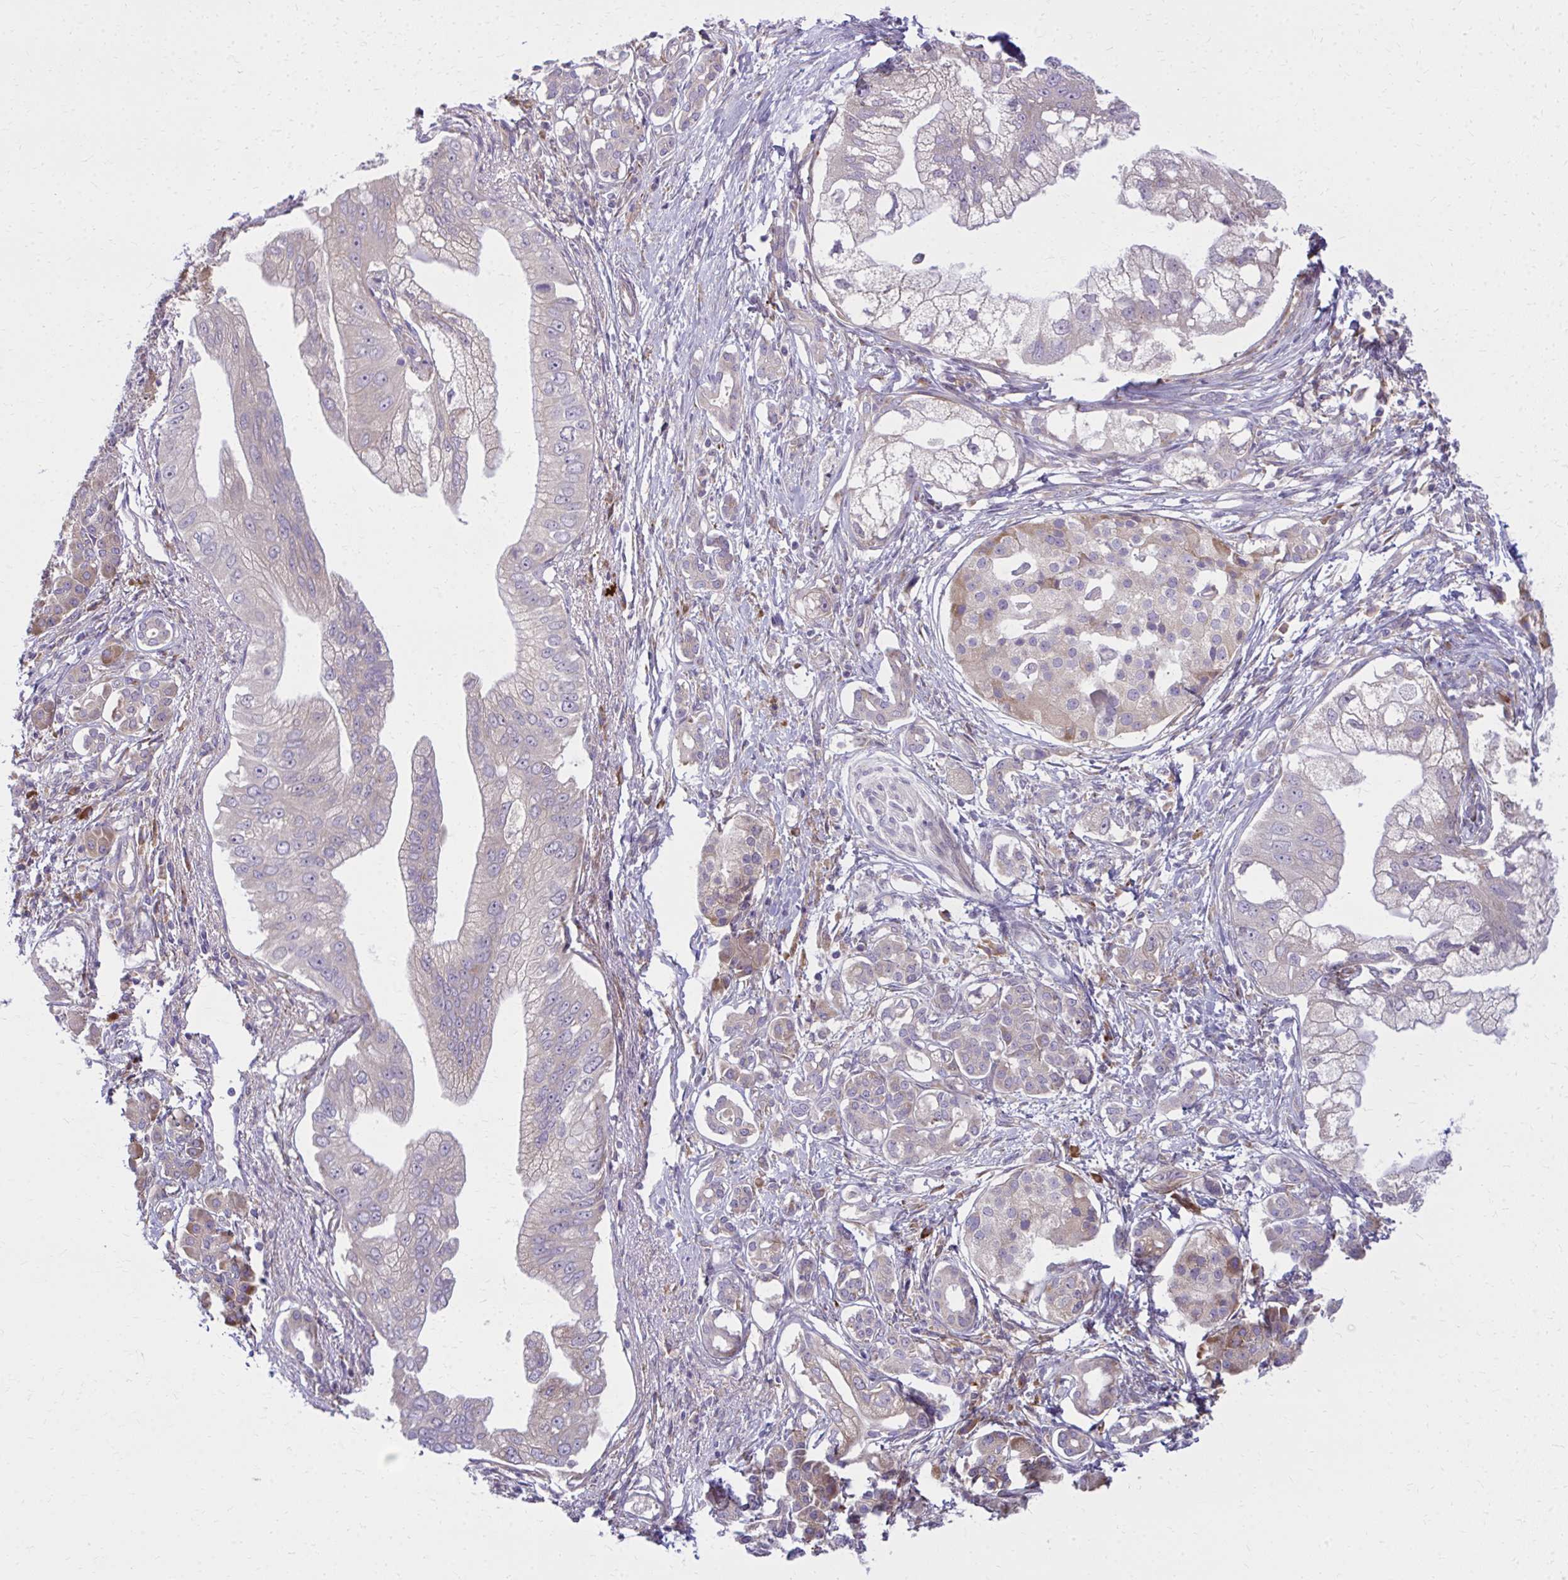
{"staining": {"intensity": "negative", "quantity": "none", "location": "none"}, "tissue": "pancreatic cancer", "cell_type": "Tumor cells", "image_type": "cancer", "snomed": [{"axis": "morphology", "description": "Adenocarcinoma, NOS"}, {"axis": "topography", "description": "Pancreas"}], "caption": "The micrograph demonstrates no staining of tumor cells in pancreatic adenocarcinoma. (DAB (3,3'-diaminobenzidine) immunohistochemistry visualized using brightfield microscopy, high magnification).", "gene": "CEMP1", "patient": {"sex": "male", "age": 70}}